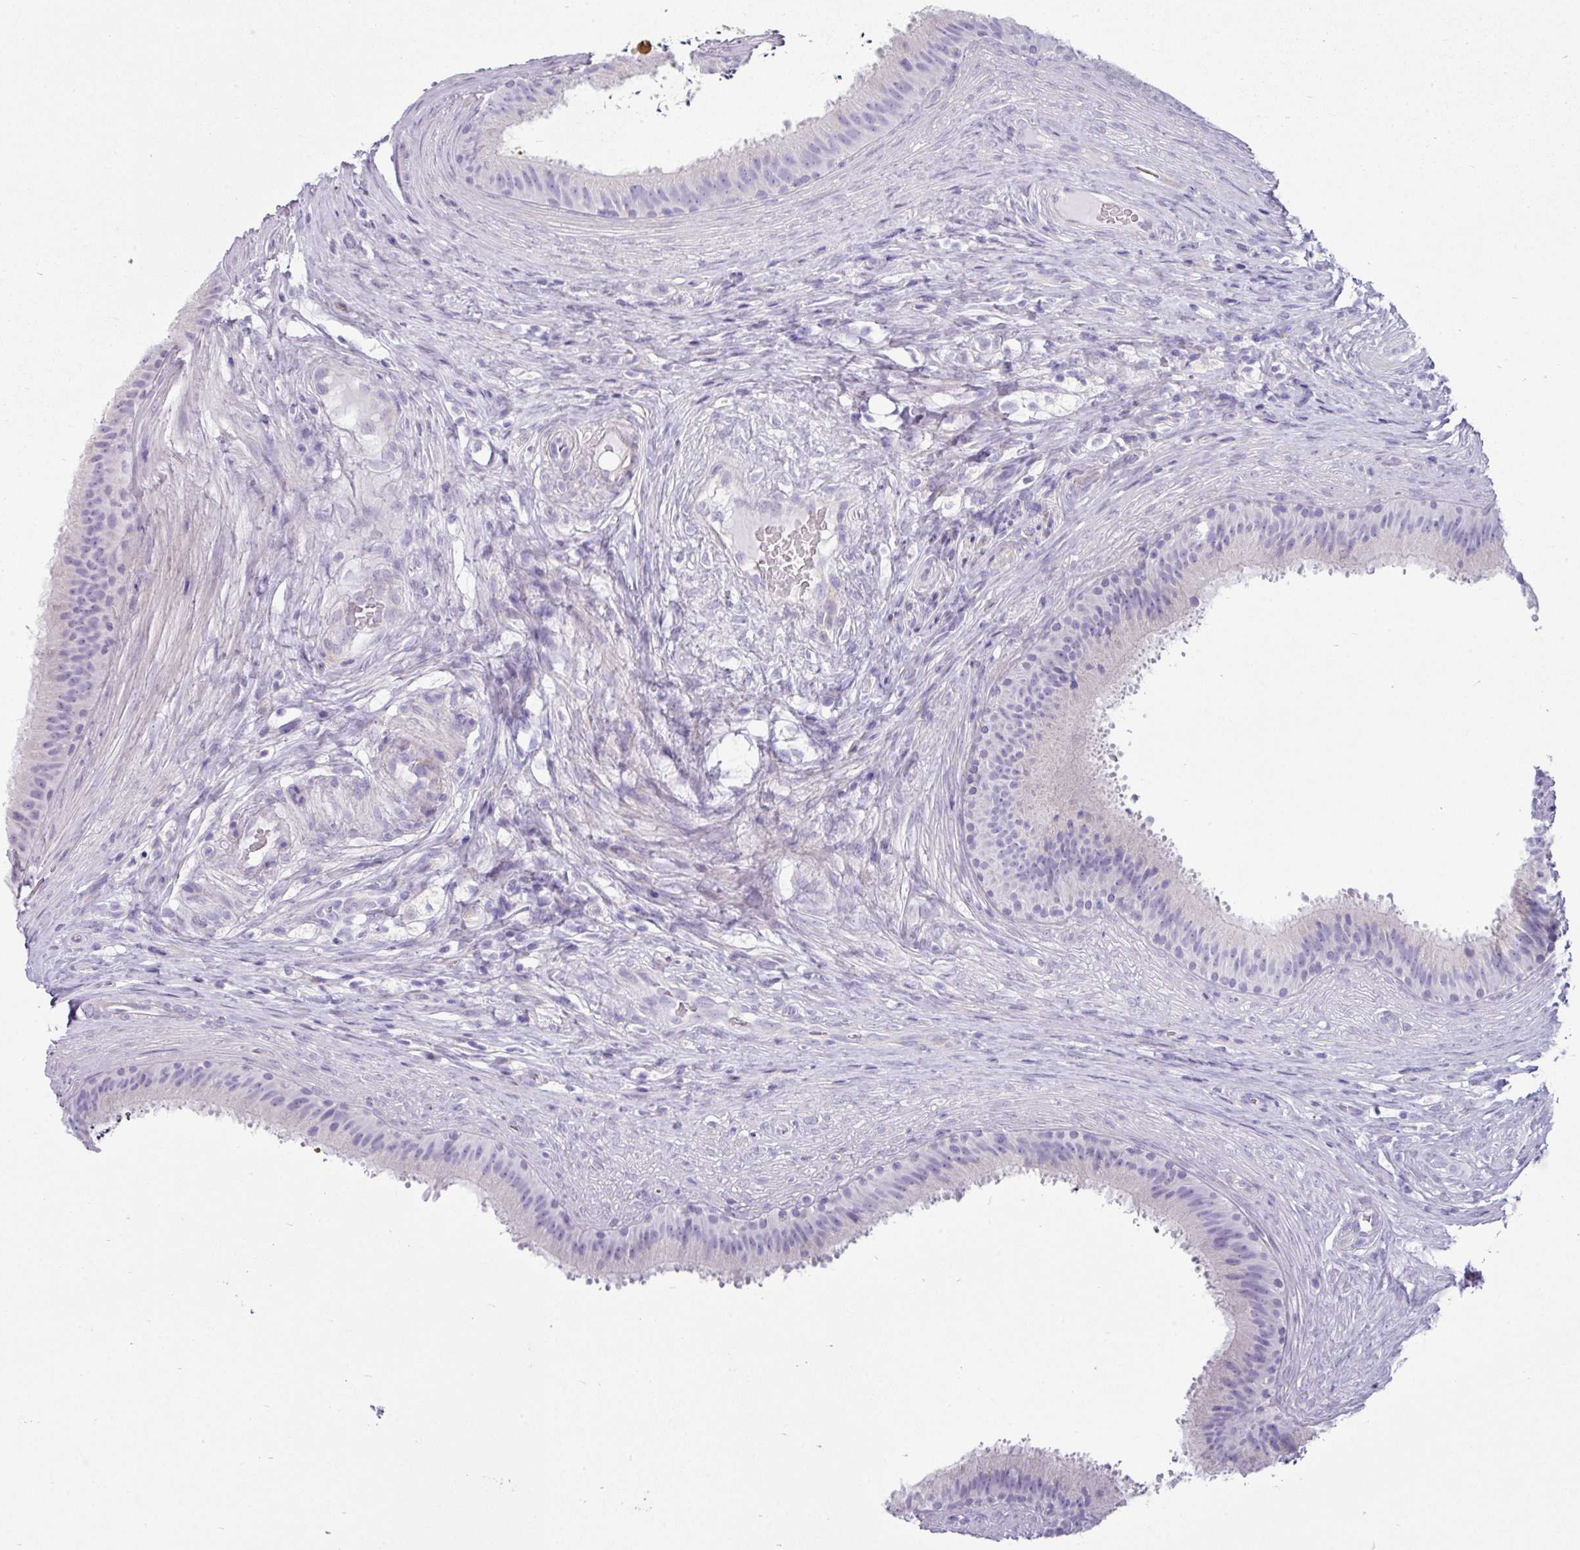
{"staining": {"intensity": "negative", "quantity": "none", "location": "none"}, "tissue": "epididymis", "cell_type": "Glandular cells", "image_type": "normal", "snomed": [{"axis": "morphology", "description": "Normal tissue, NOS"}, {"axis": "topography", "description": "Testis"}, {"axis": "topography", "description": "Epididymis"}], "caption": "DAB (3,3'-diaminobenzidine) immunohistochemical staining of benign epididymis reveals no significant expression in glandular cells.", "gene": "VCX2", "patient": {"sex": "male", "age": 41}}